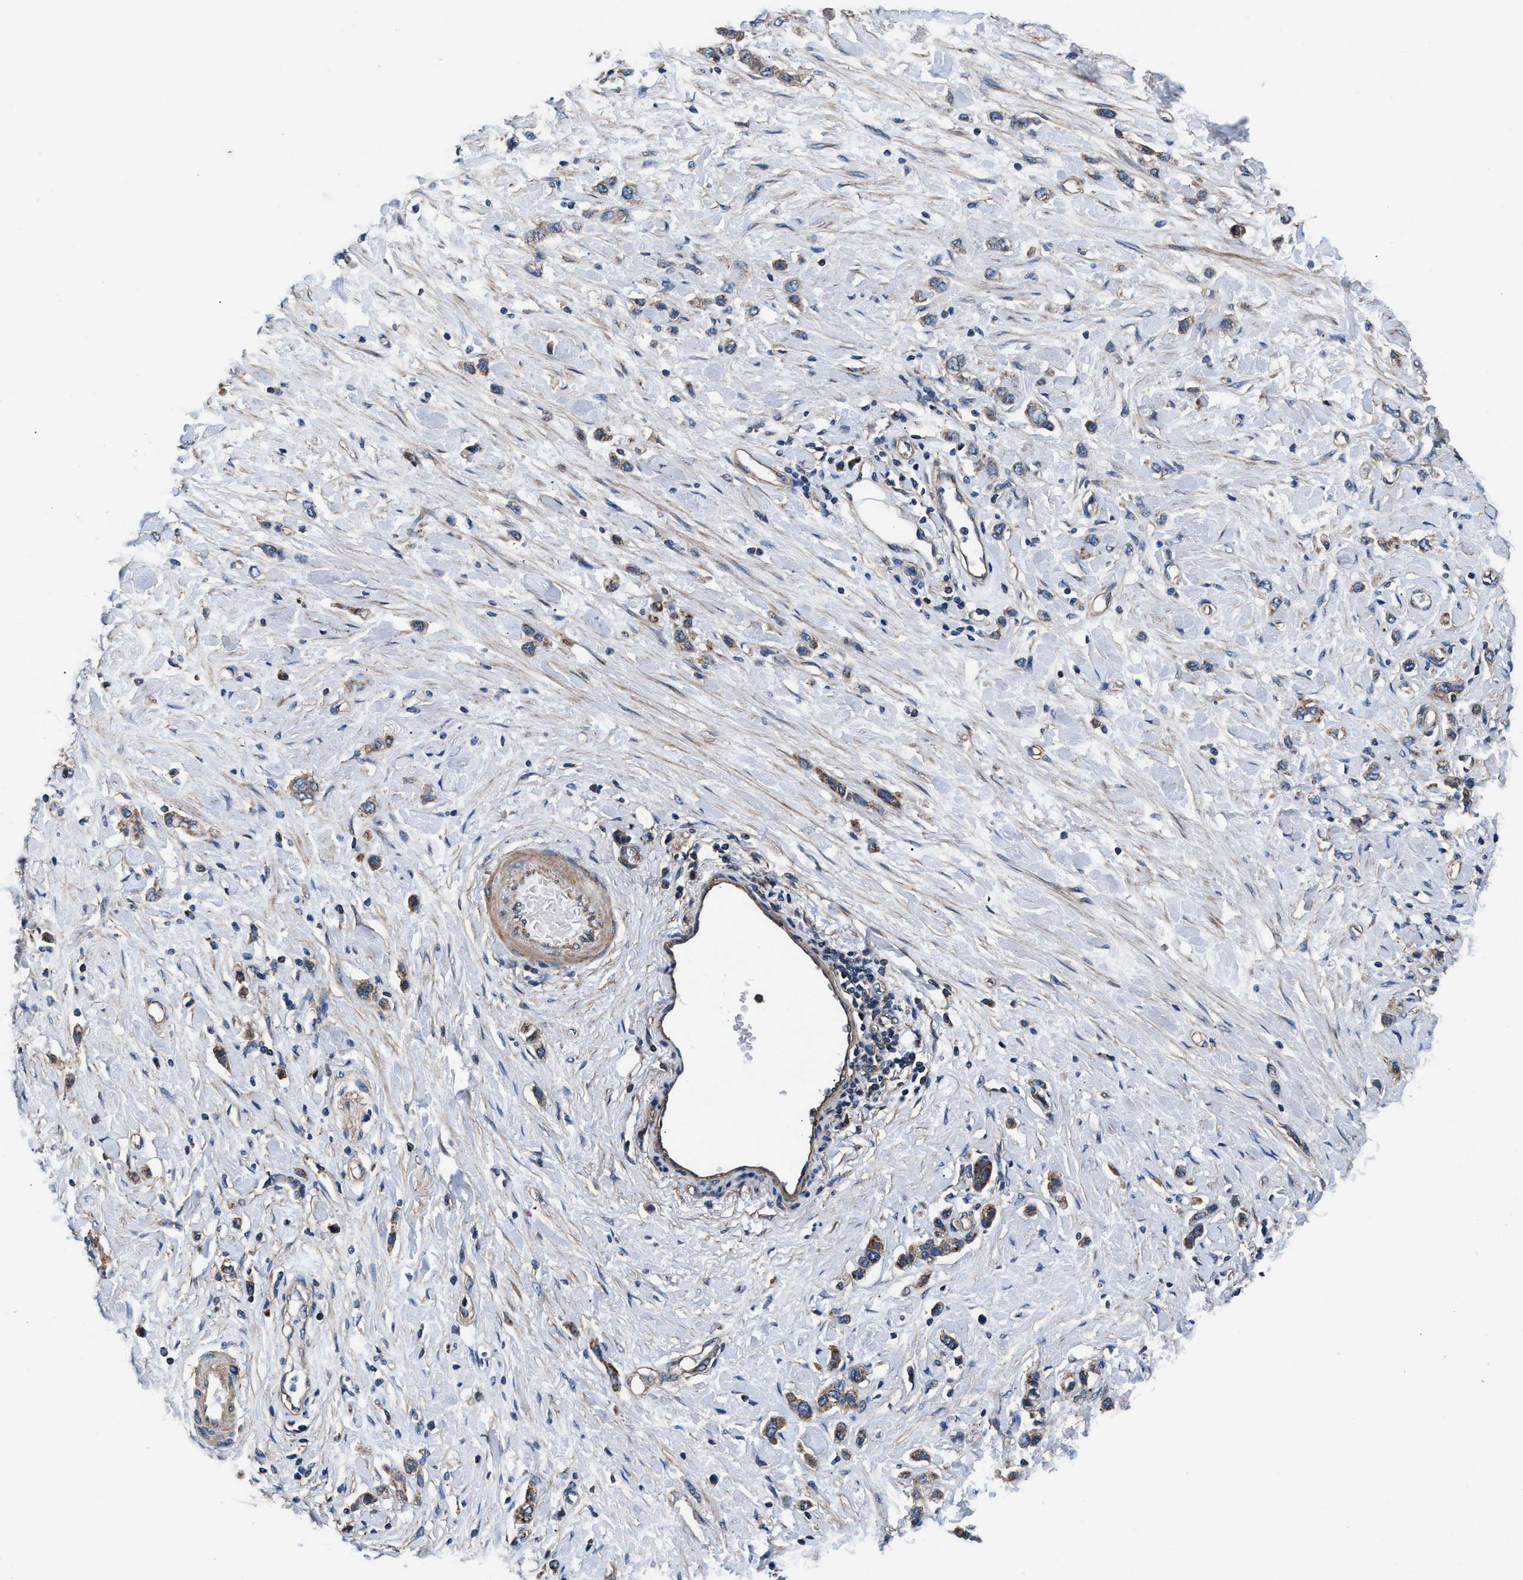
{"staining": {"intensity": "moderate", "quantity": ">75%", "location": "cytoplasmic/membranous"}, "tissue": "stomach cancer", "cell_type": "Tumor cells", "image_type": "cancer", "snomed": [{"axis": "morphology", "description": "Adenocarcinoma, NOS"}, {"axis": "topography", "description": "Stomach"}], "caption": "Immunohistochemistry (IHC) (DAB) staining of human stomach cancer reveals moderate cytoplasmic/membranous protein positivity in approximately >75% of tumor cells.", "gene": "NKTR", "patient": {"sex": "female", "age": 65}}